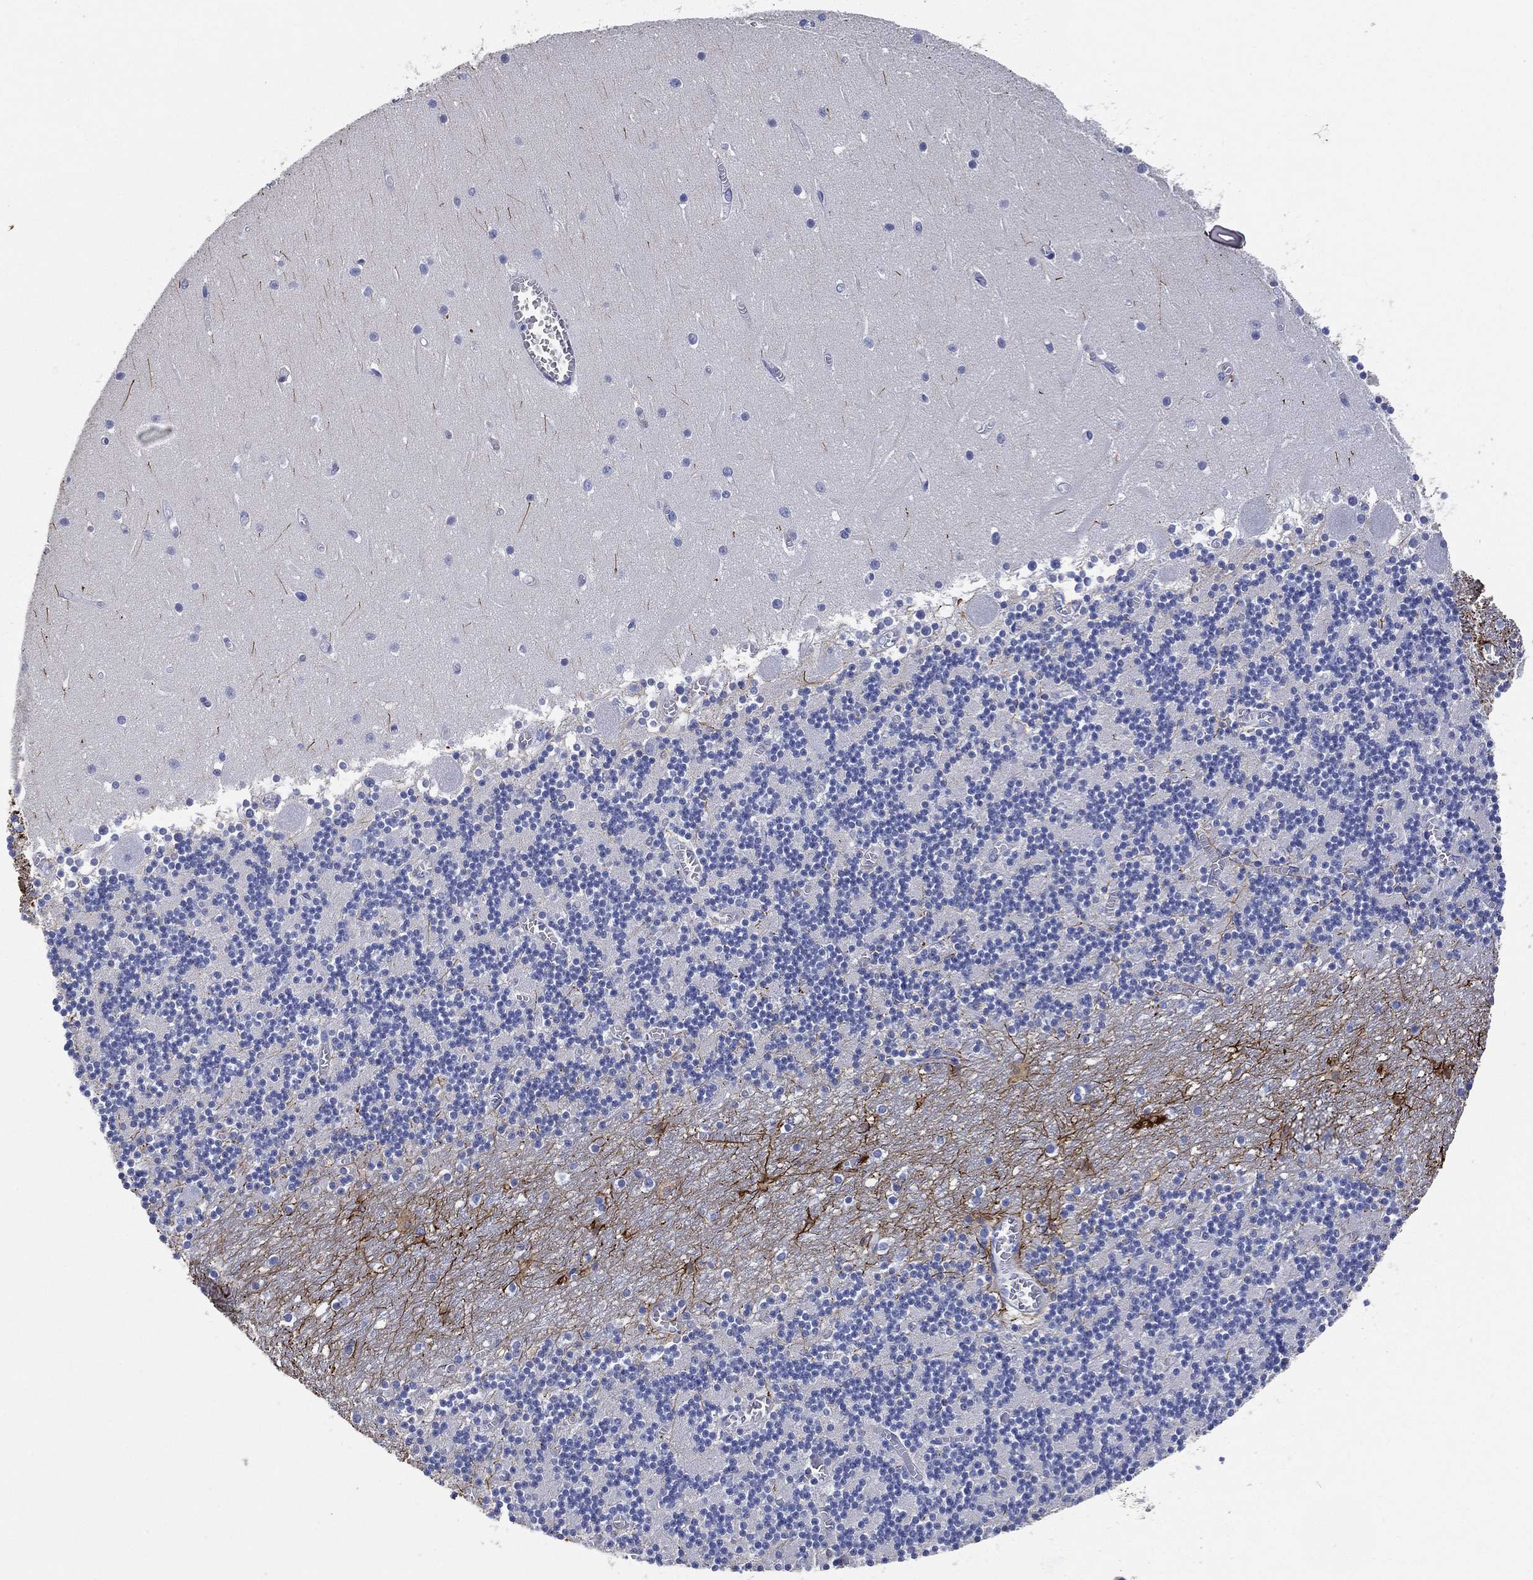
{"staining": {"intensity": "negative", "quantity": "none", "location": "none"}, "tissue": "cerebellum", "cell_type": "Cells in granular layer", "image_type": "normal", "snomed": [{"axis": "morphology", "description": "Normal tissue, NOS"}, {"axis": "topography", "description": "Cerebellum"}], "caption": "A high-resolution photomicrograph shows IHC staining of benign cerebellum, which demonstrates no significant expression in cells in granular layer.", "gene": "FMO1", "patient": {"sex": "female", "age": 28}}